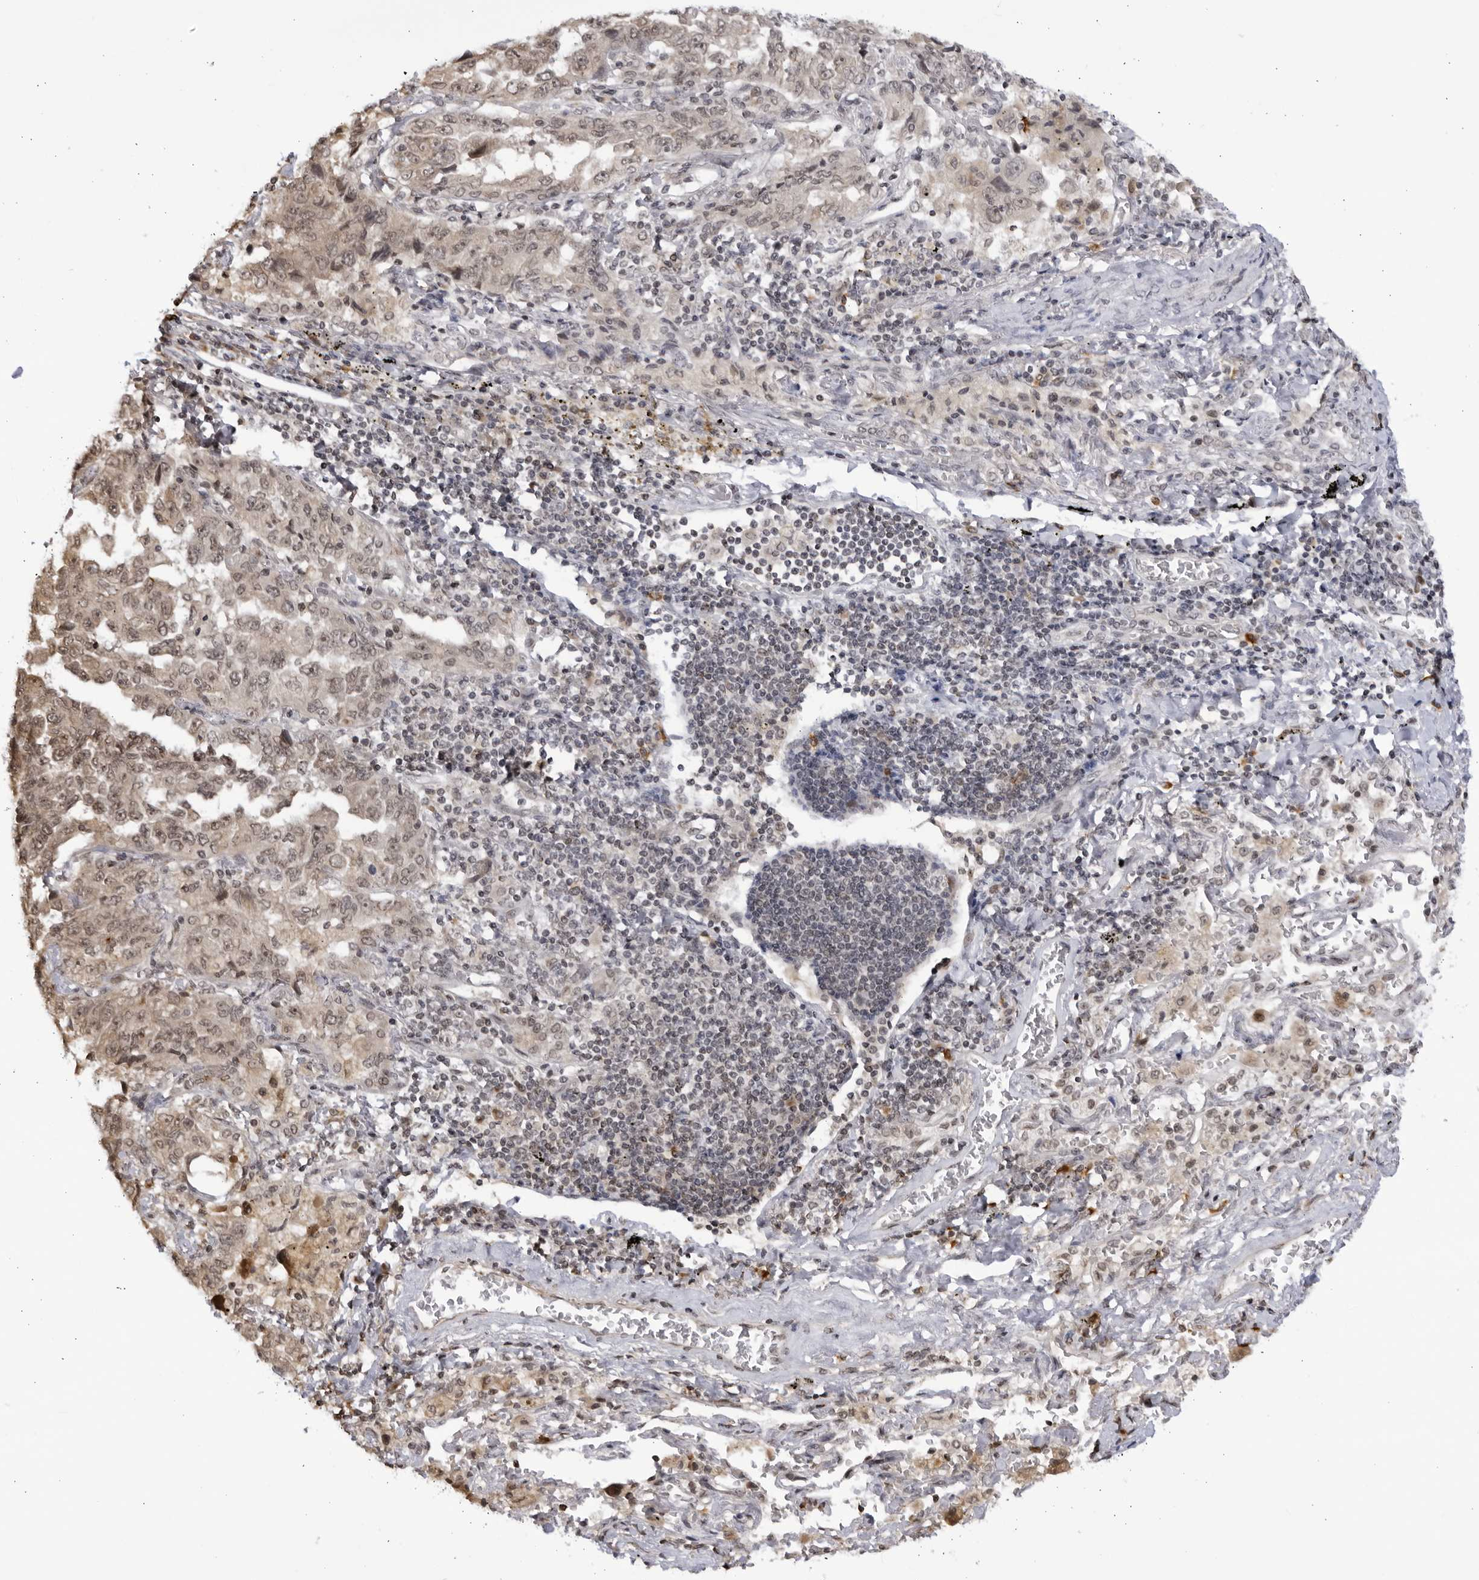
{"staining": {"intensity": "weak", "quantity": "25%-75%", "location": "nuclear"}, "tissue": "lung cancer", "cell_type": "Tumor cells", "image_type": "cancer", "snomed": [{"axis": "morphology", "description": "Adenocarcinoma, NOS"}, {"axis": "topography", "description": "Lung"}], "caption": "Lung cancer stained with immunohistochemistry shows weak nuclear positivity in approximately 25%-75% of tumor cells. (IHC, brightfield microscopy, high magnification).", "gene": "RASGEF1C", "patient": {"sex": "female", "age": 51}}